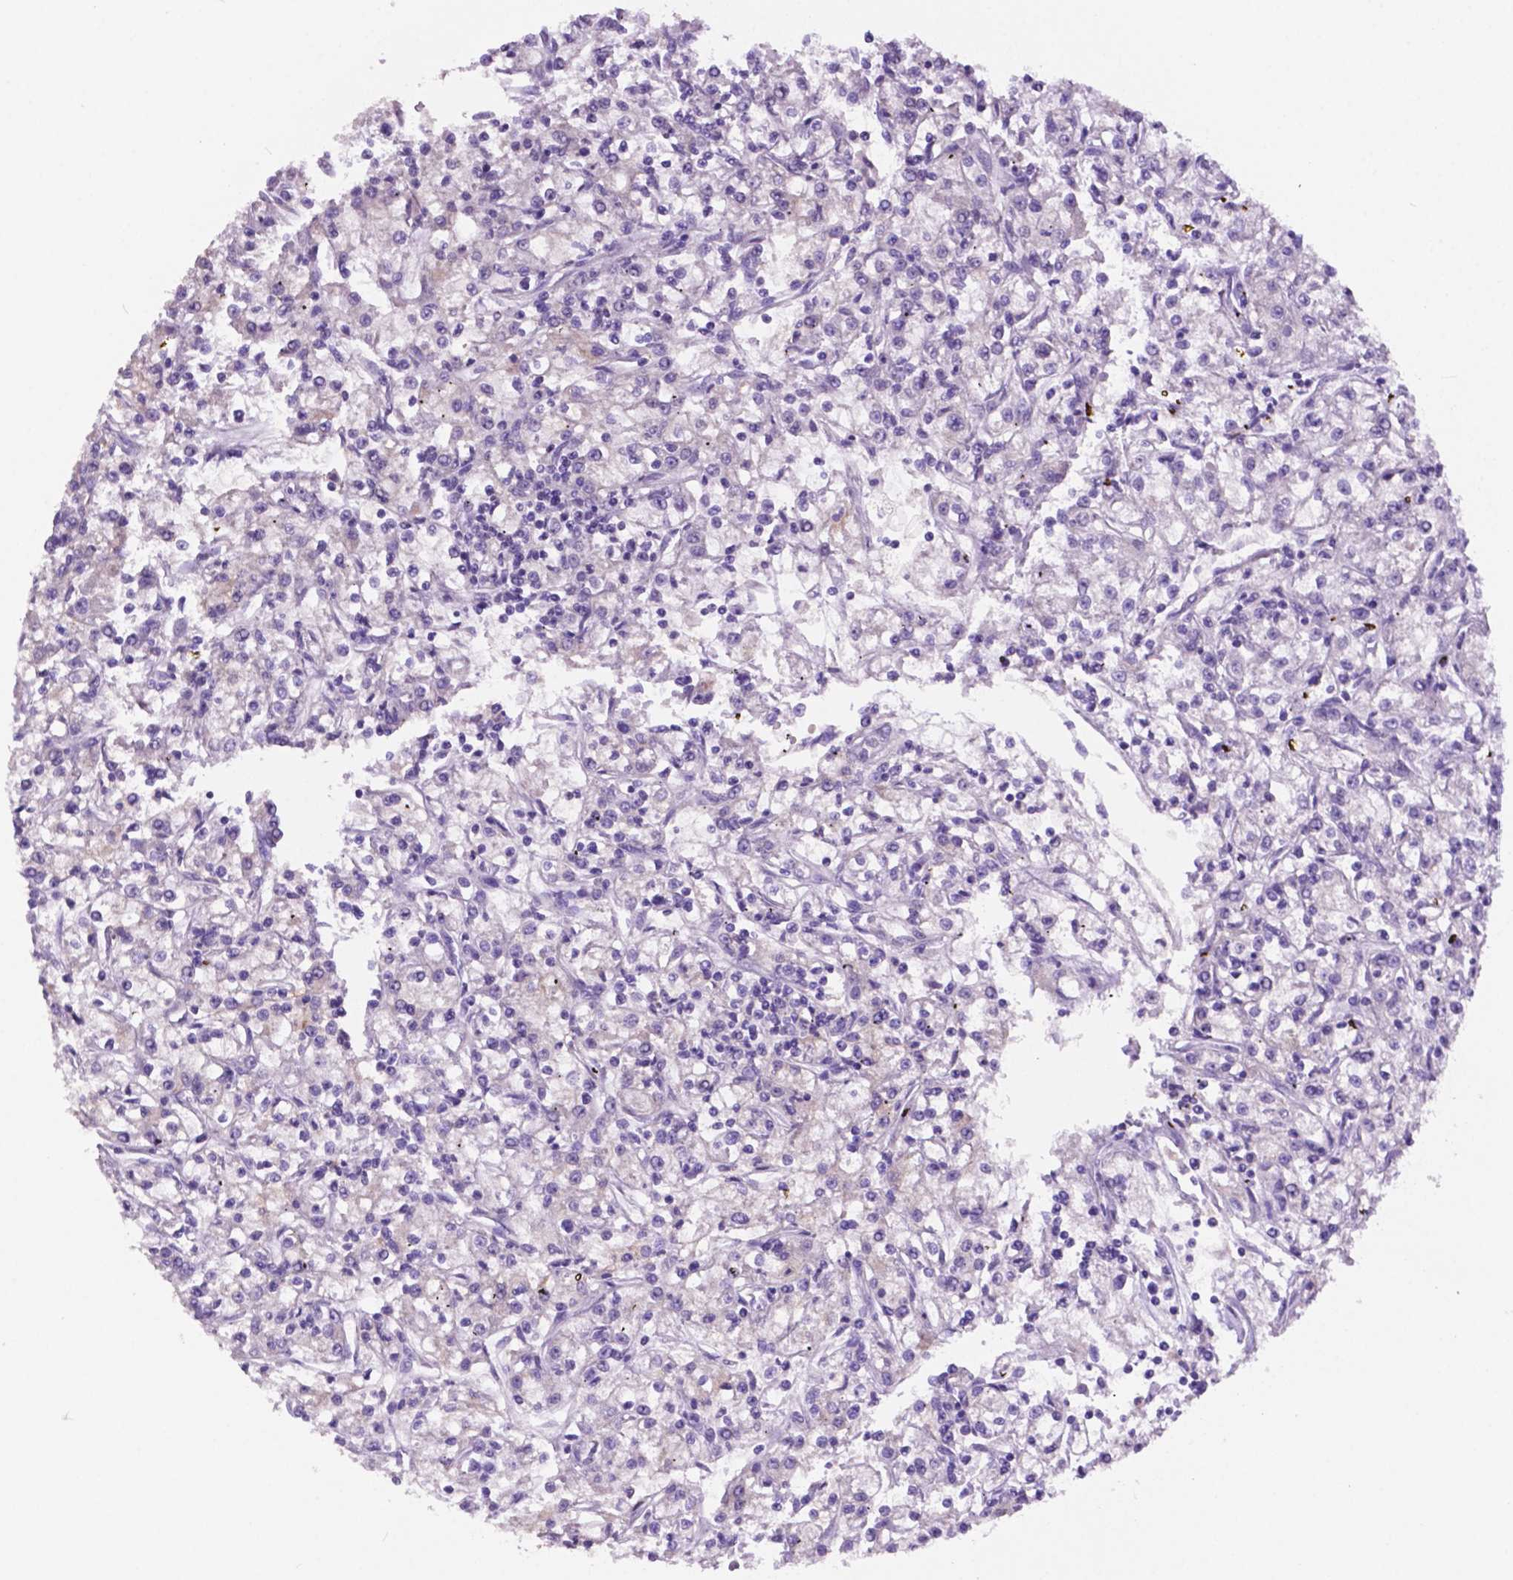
{"staining": {"intensity": "negative", "quantity": "none", "location": "none"}, "tissue": "renal cancer", "cell_type": "Tumor cells", "image_type": "cancer", "snomed": [{"axis": "morphology", "description": "Adenocarcinoma, NOS"}, {"axis": "topography", "description": "Kidney"}], "caption": "This photomicrograph is of renal cancer stained with IHC to label a protein in brown with the nuclei are counter-stained blue. There is no staining in tumor cells.", "gene": "PRPS2", "patient": {"sex": "female", "age": 59}}